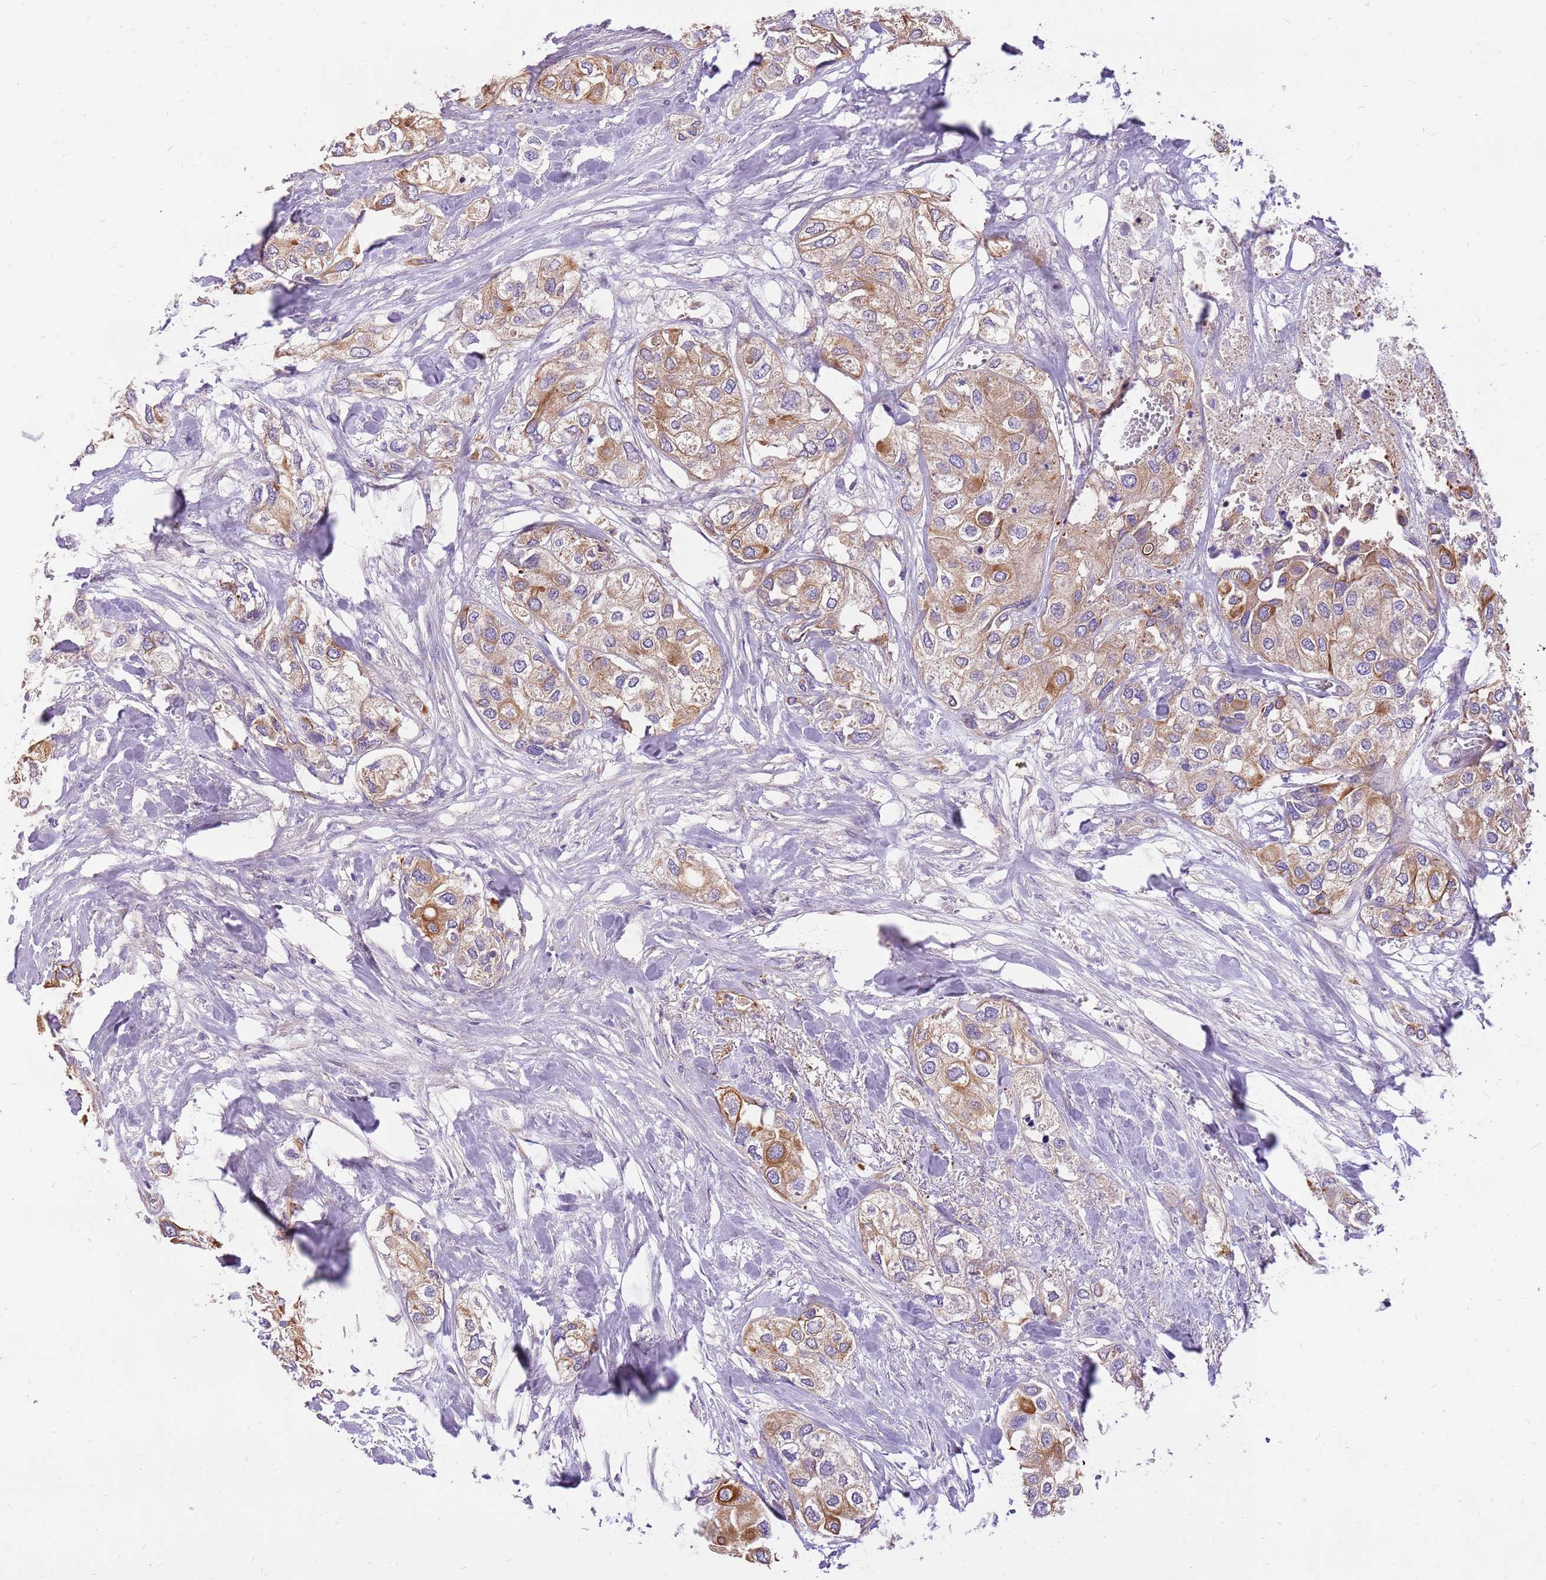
{"staining": {"intensity": "moderate", "quantity": "25%-75%", "location": "cytoplasmic/membranous"}, "tissue": "urothelial cancer", "cell_type": "Tumor cells", "image_type": "cancer", "snomed": [{"axis": "morphology", "description": "Urothelial carcinoma, High grade"}, {"axis": "topography", "description": "Urinary bladder"}], "caption": "Immunohistochemical staining of urothelial cancer shows medium levels of moderate cytoplasmic/membranous positivity in about 25%-75% of tumor cells.", "gene": "WASHC4", "patient": {"sex": "male", "age": 64}}